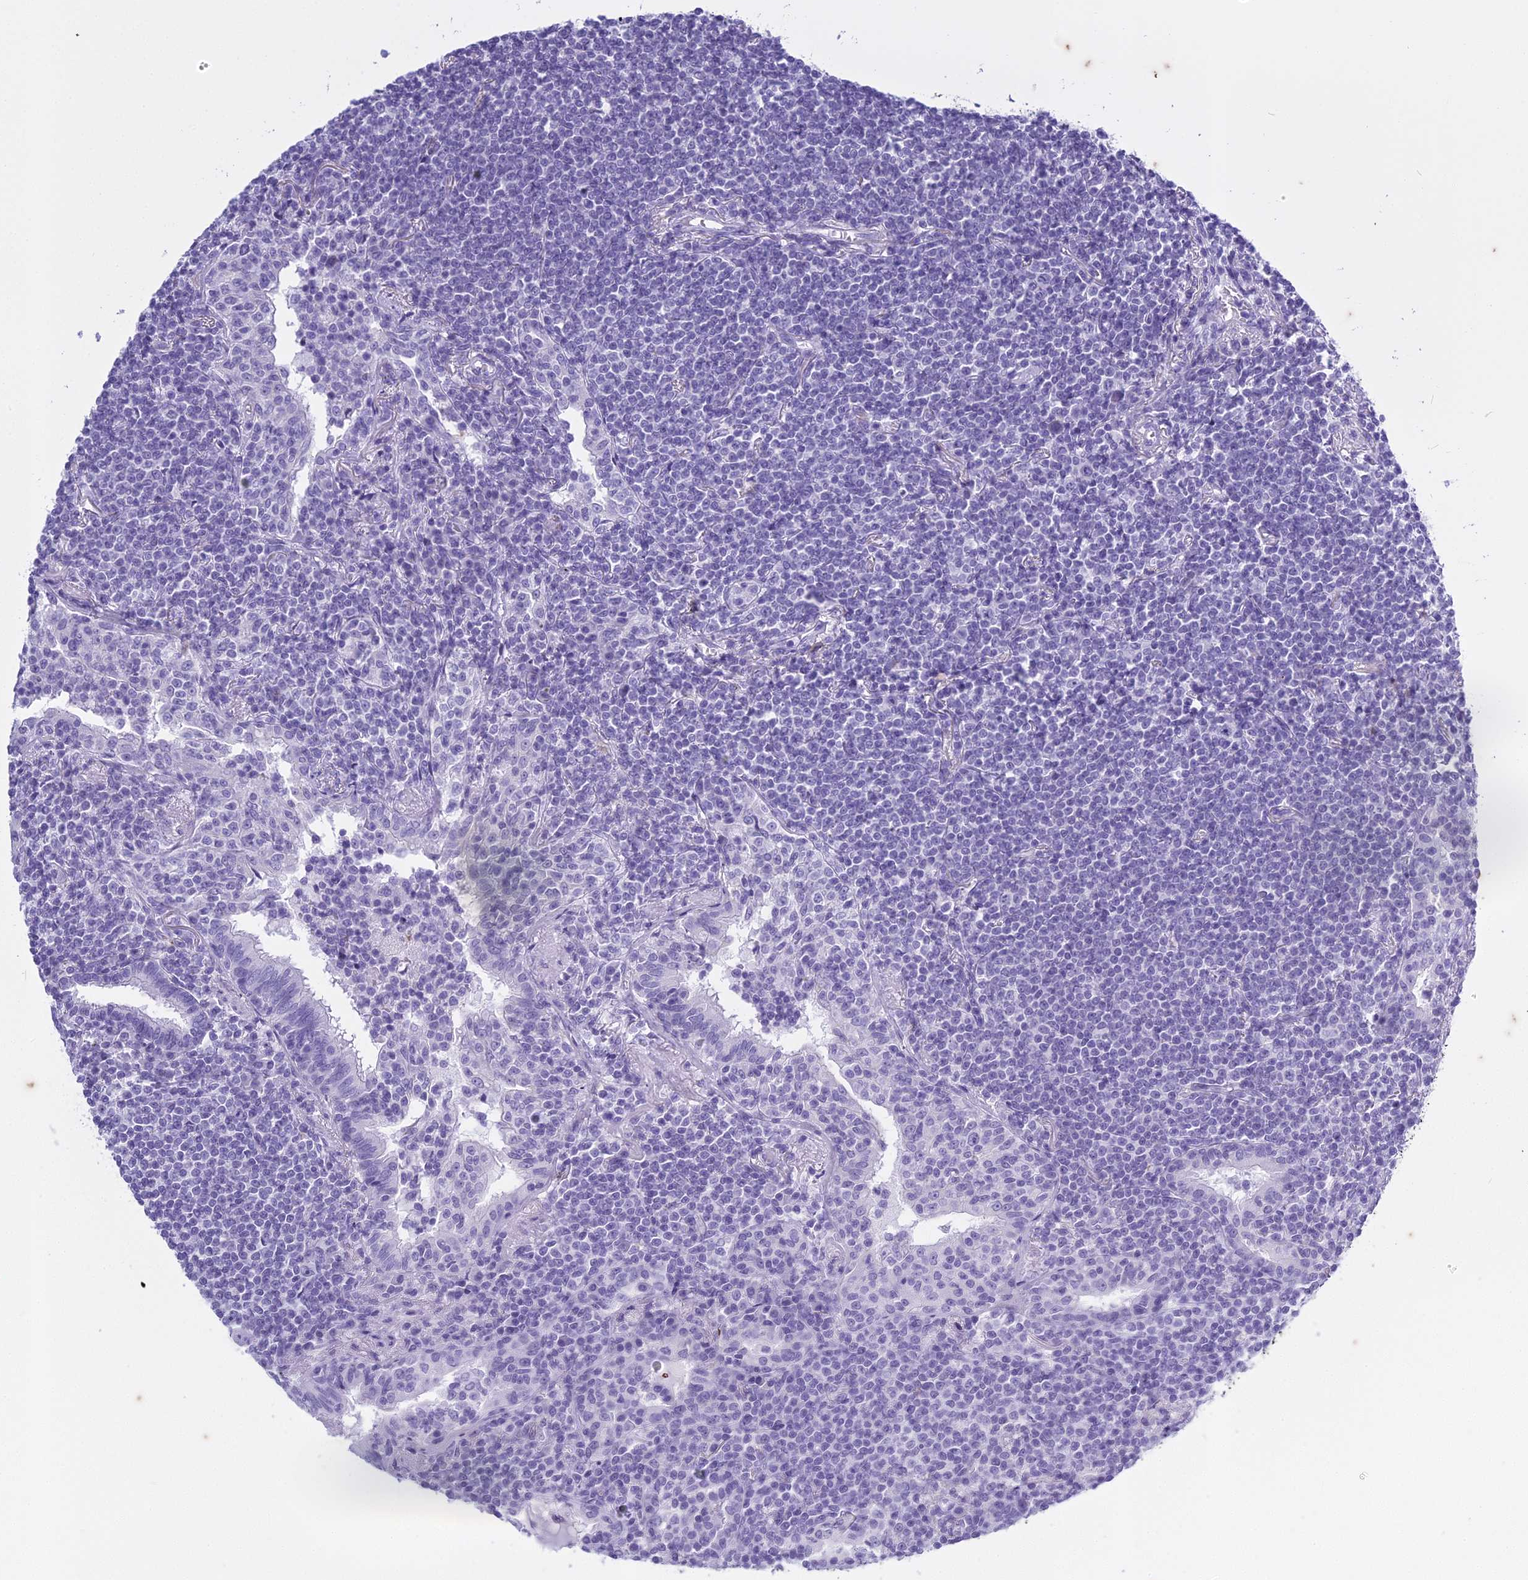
{"staining": {"intensity": "negative", "quantity": "none", "location": "none"}, "tissue": "lymphoma", "cell_type": "Tumor cells", "image_type": "cancer", "snomed": [{"axis": "morphology", "description": "Malignant lymphoma, non-Hodgkin's type, Low grade"}, {"axis": "topography", "description": "Lung"}], "caption": "DAB immunohistochemical staining of lymphoma shows no significant staining in tumor cells.", "gene": "HMGB4", "patient": {"sex": "female", "age": 71}}